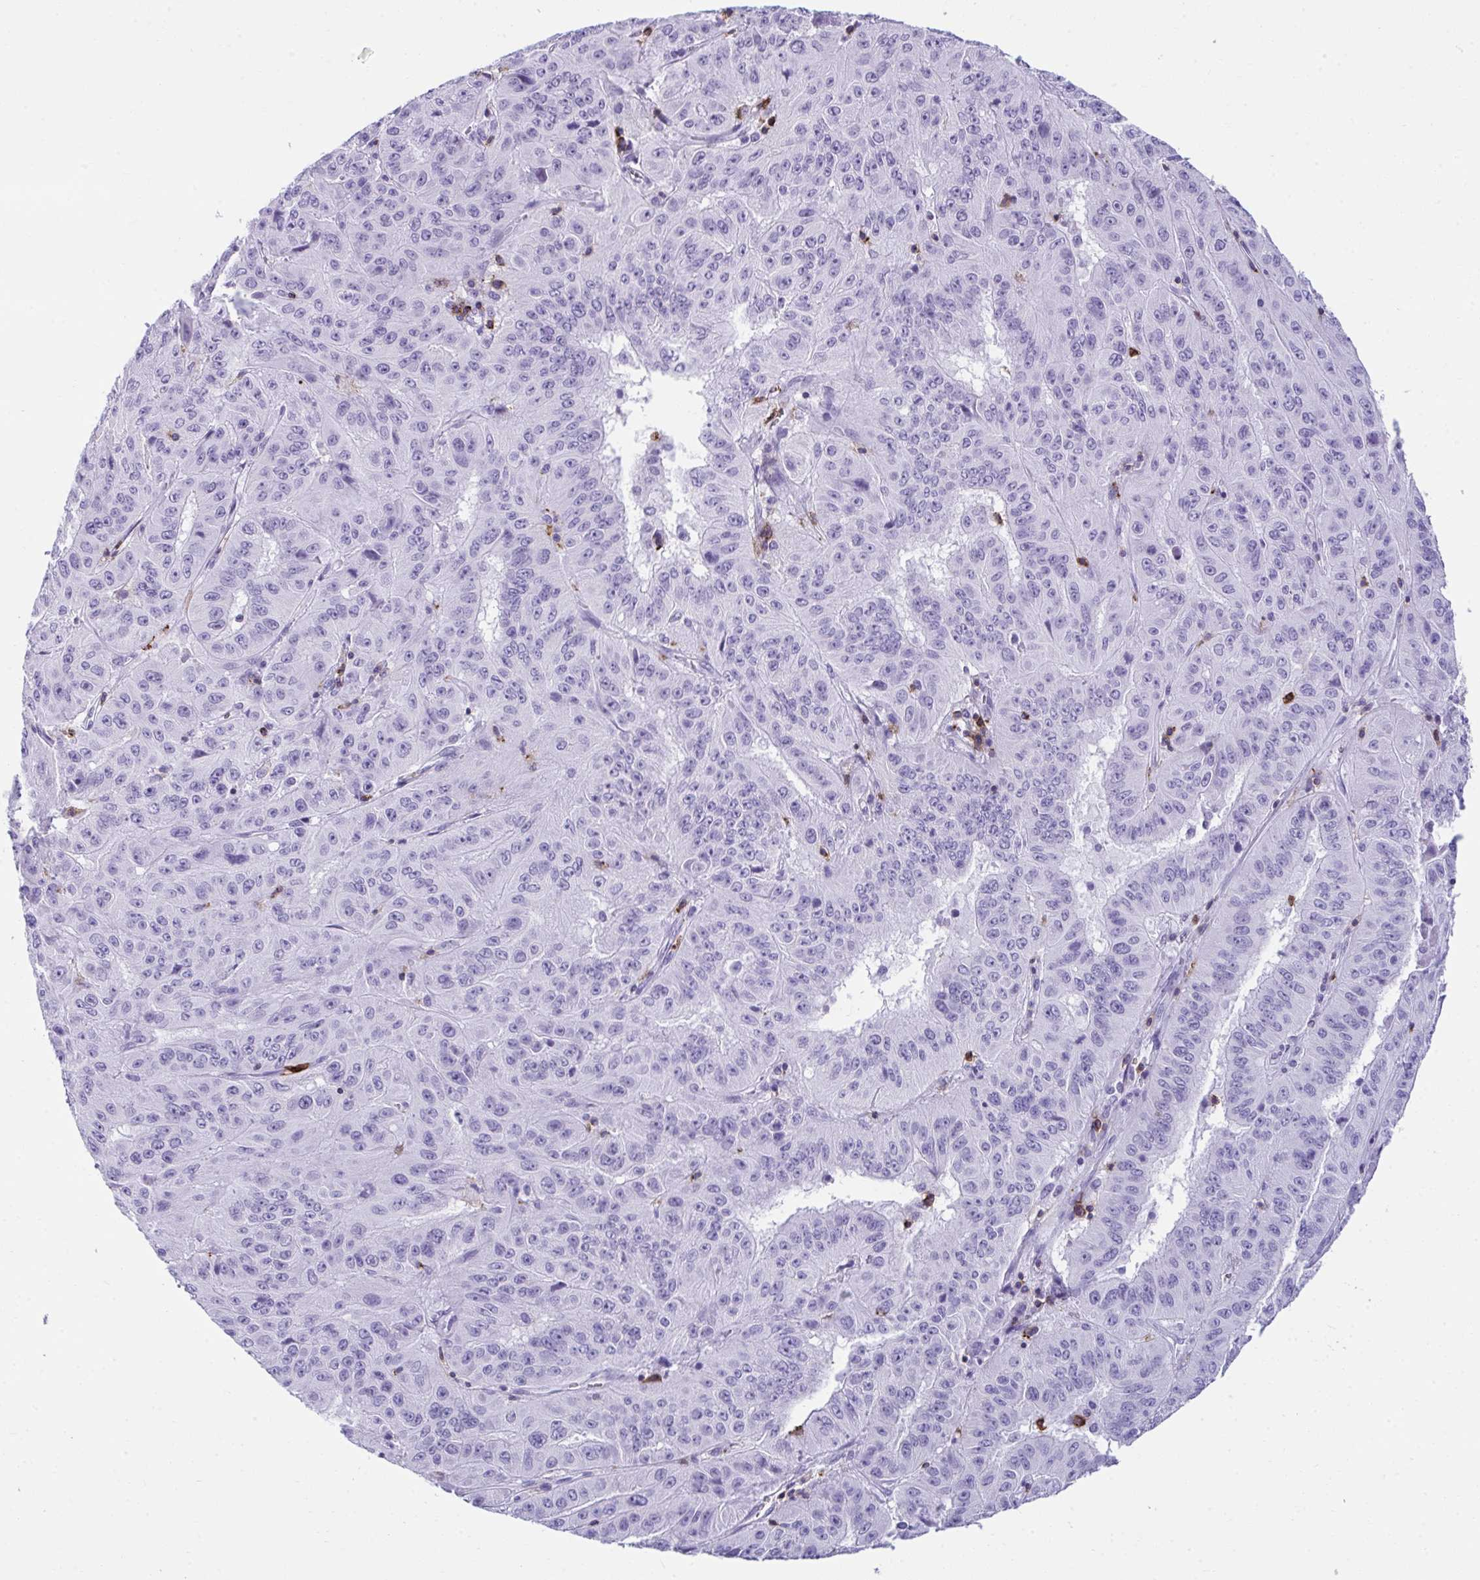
{"staining": {"intensity": "negative", "quantity": "none", "location": "none"}, "tissue": "pancreatic cancer", "cell_type": "Tumor cells", "image_type": "cancer", "snomed": [{"axis": "morphology", "description": "Adenocarcinoma, NOS"}, {"axis": "topography", "description": "Pancreas"}], "caption": "The immunohistochemistry micrograph has no significant staining in tumor cells of pancreatic adenocarcinoma tissue. (Brightfield microscopy of DAB immunohistochemistry (IHC) at high magnification).", "gene": "SPN", "patient": {"sex": "male", "age": 63}}